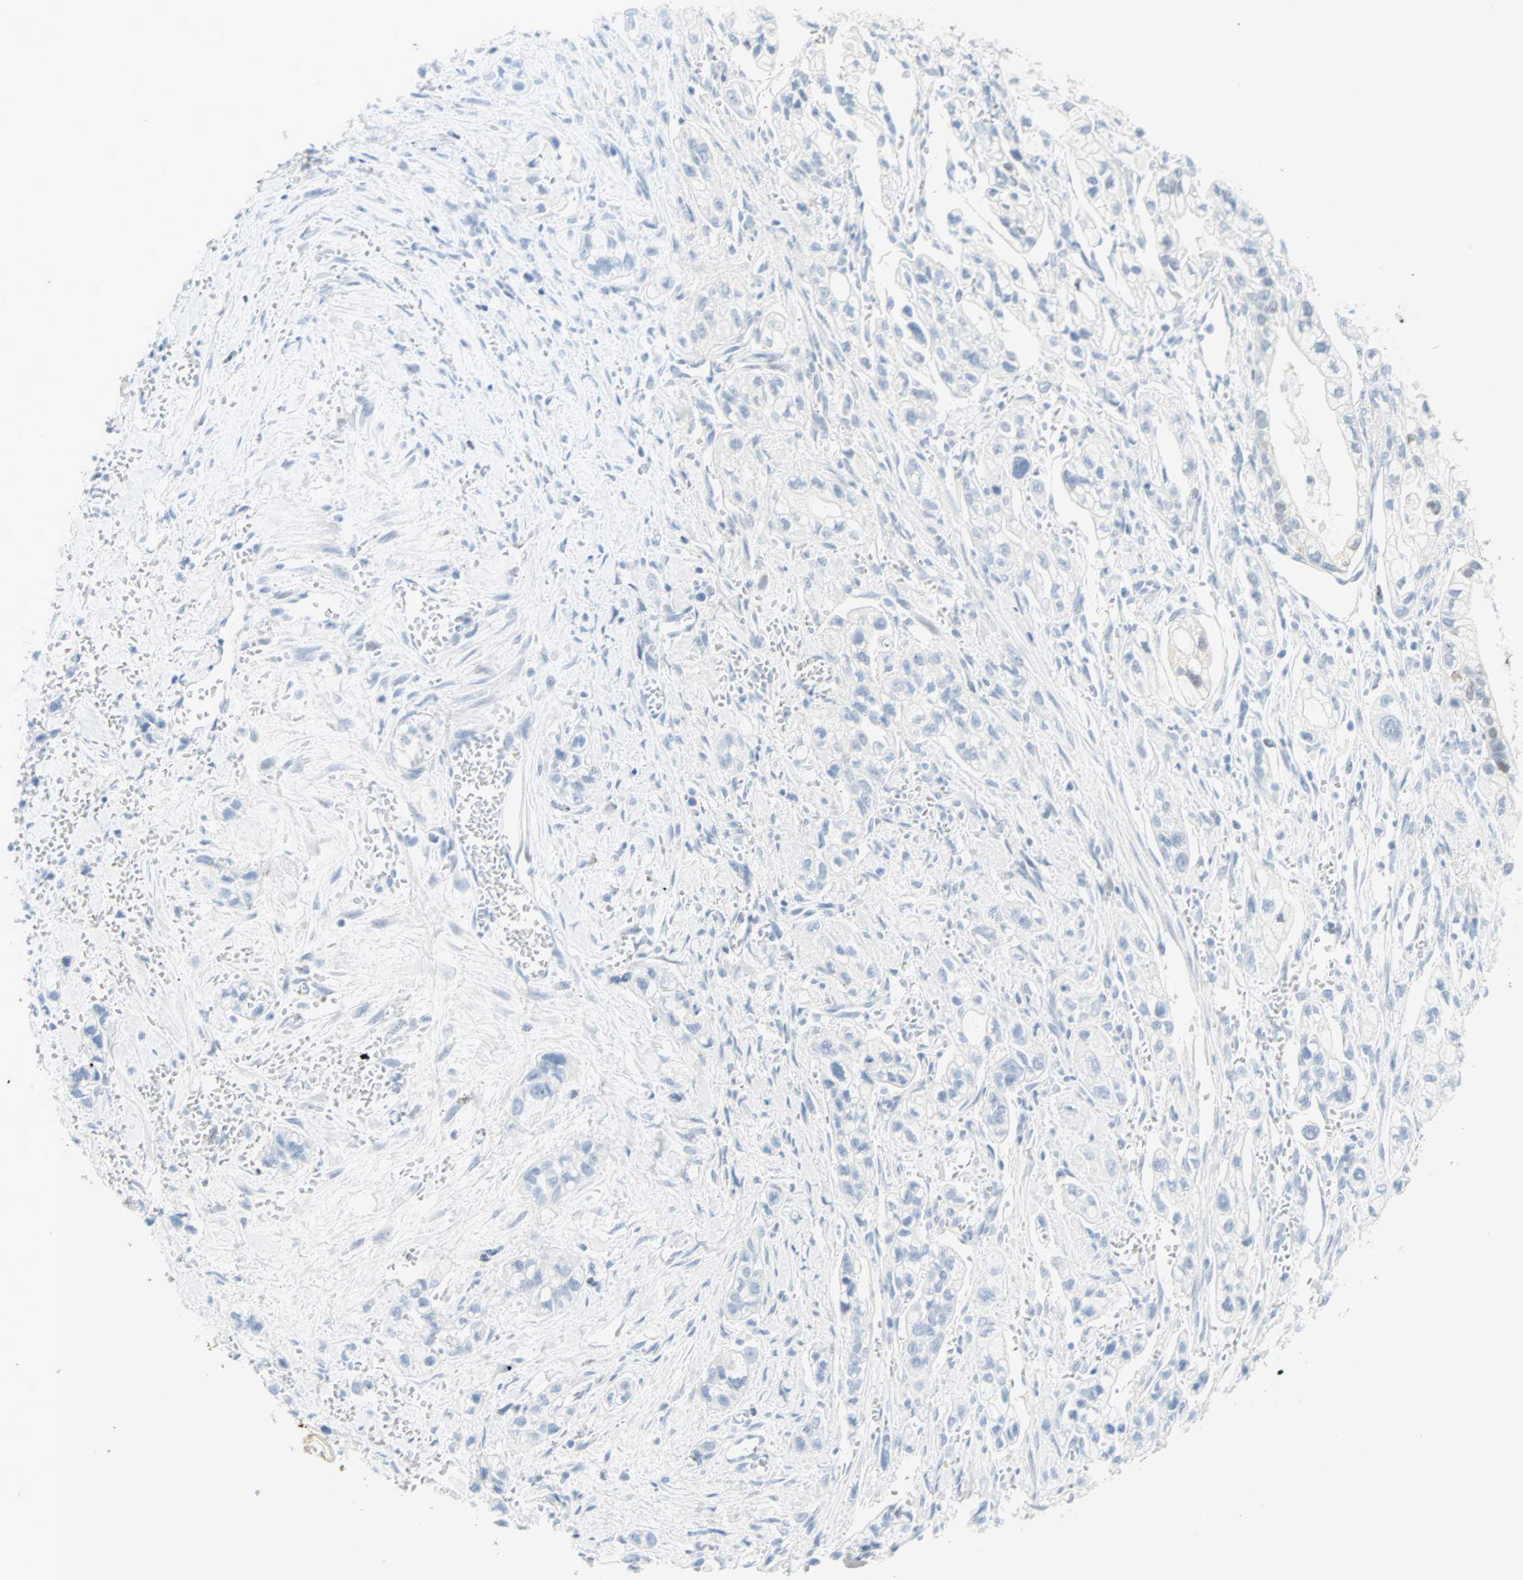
{"staining": {"intensity": "negative", "quantity": "none", "location": "none"}, "tissue": "pancreatic cancer", "cell_type": "Tumor cells", "image_type": "cancer", "snomed": [{"axis": "morphology", "description": "Adenocarcinoma, NOS"}, {"axis": "topography", "description": "Pancreas"}], "caption": "High magnification brightfield microscopy of adenocarcinoma (pancreatic) stained with DAB (3,3'-diaminobenzidine) (brown) and counterstained with hematoxylin (blue): tumor cells show no significant positivity.", "gene": "SELENBP1", "patient": {"sex": "male", "age": 74}}